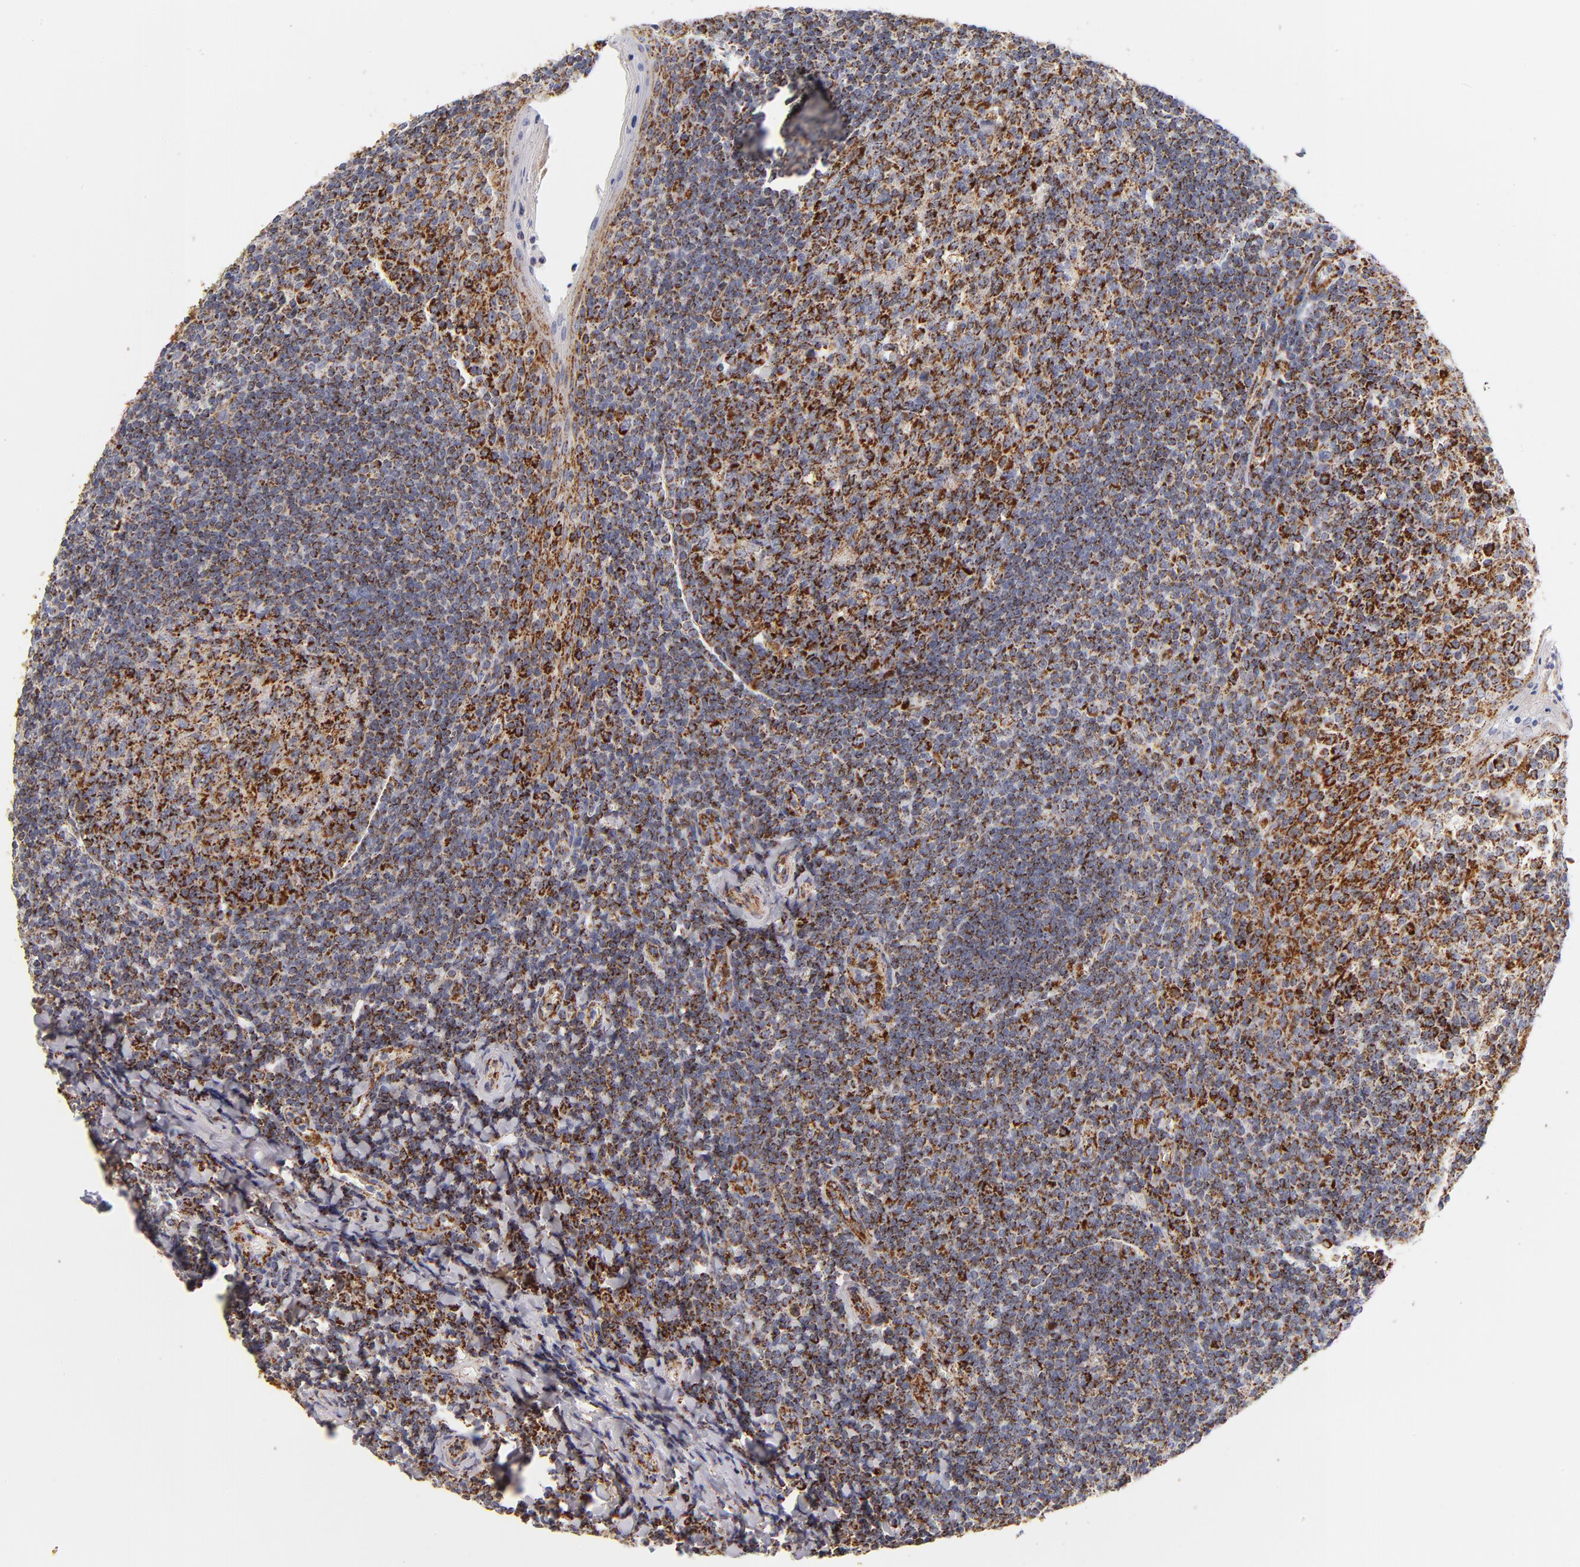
{"staining": {"intensity": "strong", "quantity": ">75%", "location": "cytoplasmic/membranous"}, "tissue": "tonsil", "cell_type": "Germinal center cells", "image_type": "normal", "snomed": [{"axis": "morphology", "description": "Normal tissue, NOS"}, {"axis": "topography", "description": "Tonsil"}], "caption": "This image displays IHC staining of normal tonsil, with high strong cytoplasmic/membranous staining in about >75% of germinal center cells.", "gene": "ECHS1", "patient": {"sex": "male", "age": 31}}